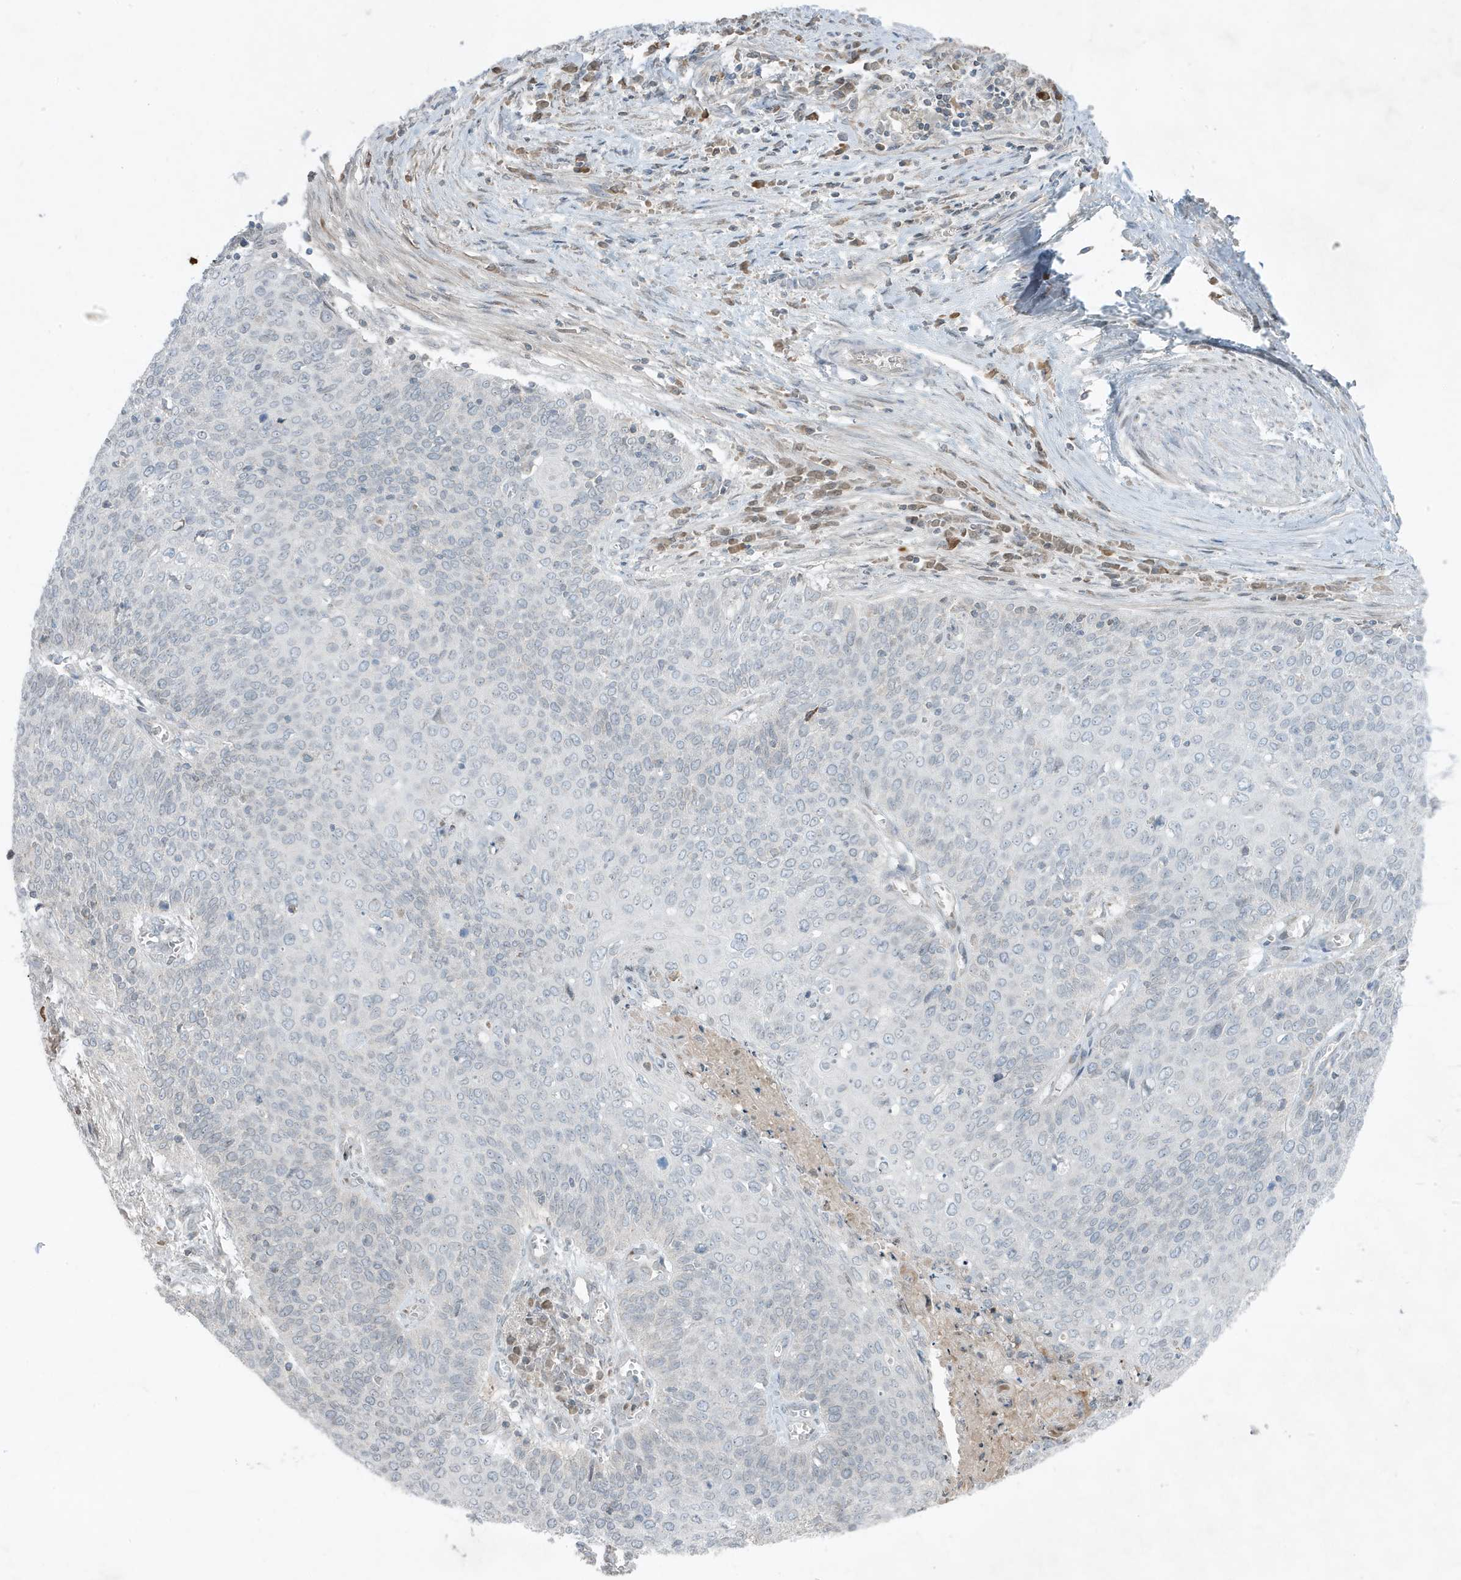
{"staining": {"intensity": "negative", "quantity": "none", "location": "none"}, "tissue": "cervical cancer", "cell_type": "Tumor cells", "image_type": "cancer", "snomed": [{"axis": "morphology", "description": "Squamous cell carcinoma, NOS"}, {"axis": "topography", "description": "Cervix"}], "caption": "This photomicrograph is of squamous cell carcinoma (cervical) stained with IHC to label a protein in brown with the nuclei are counter-stained blue. There is no expression in tumor cells.", "gene": "FNDC1", "patient": {"sex": "female", "age": 39}}